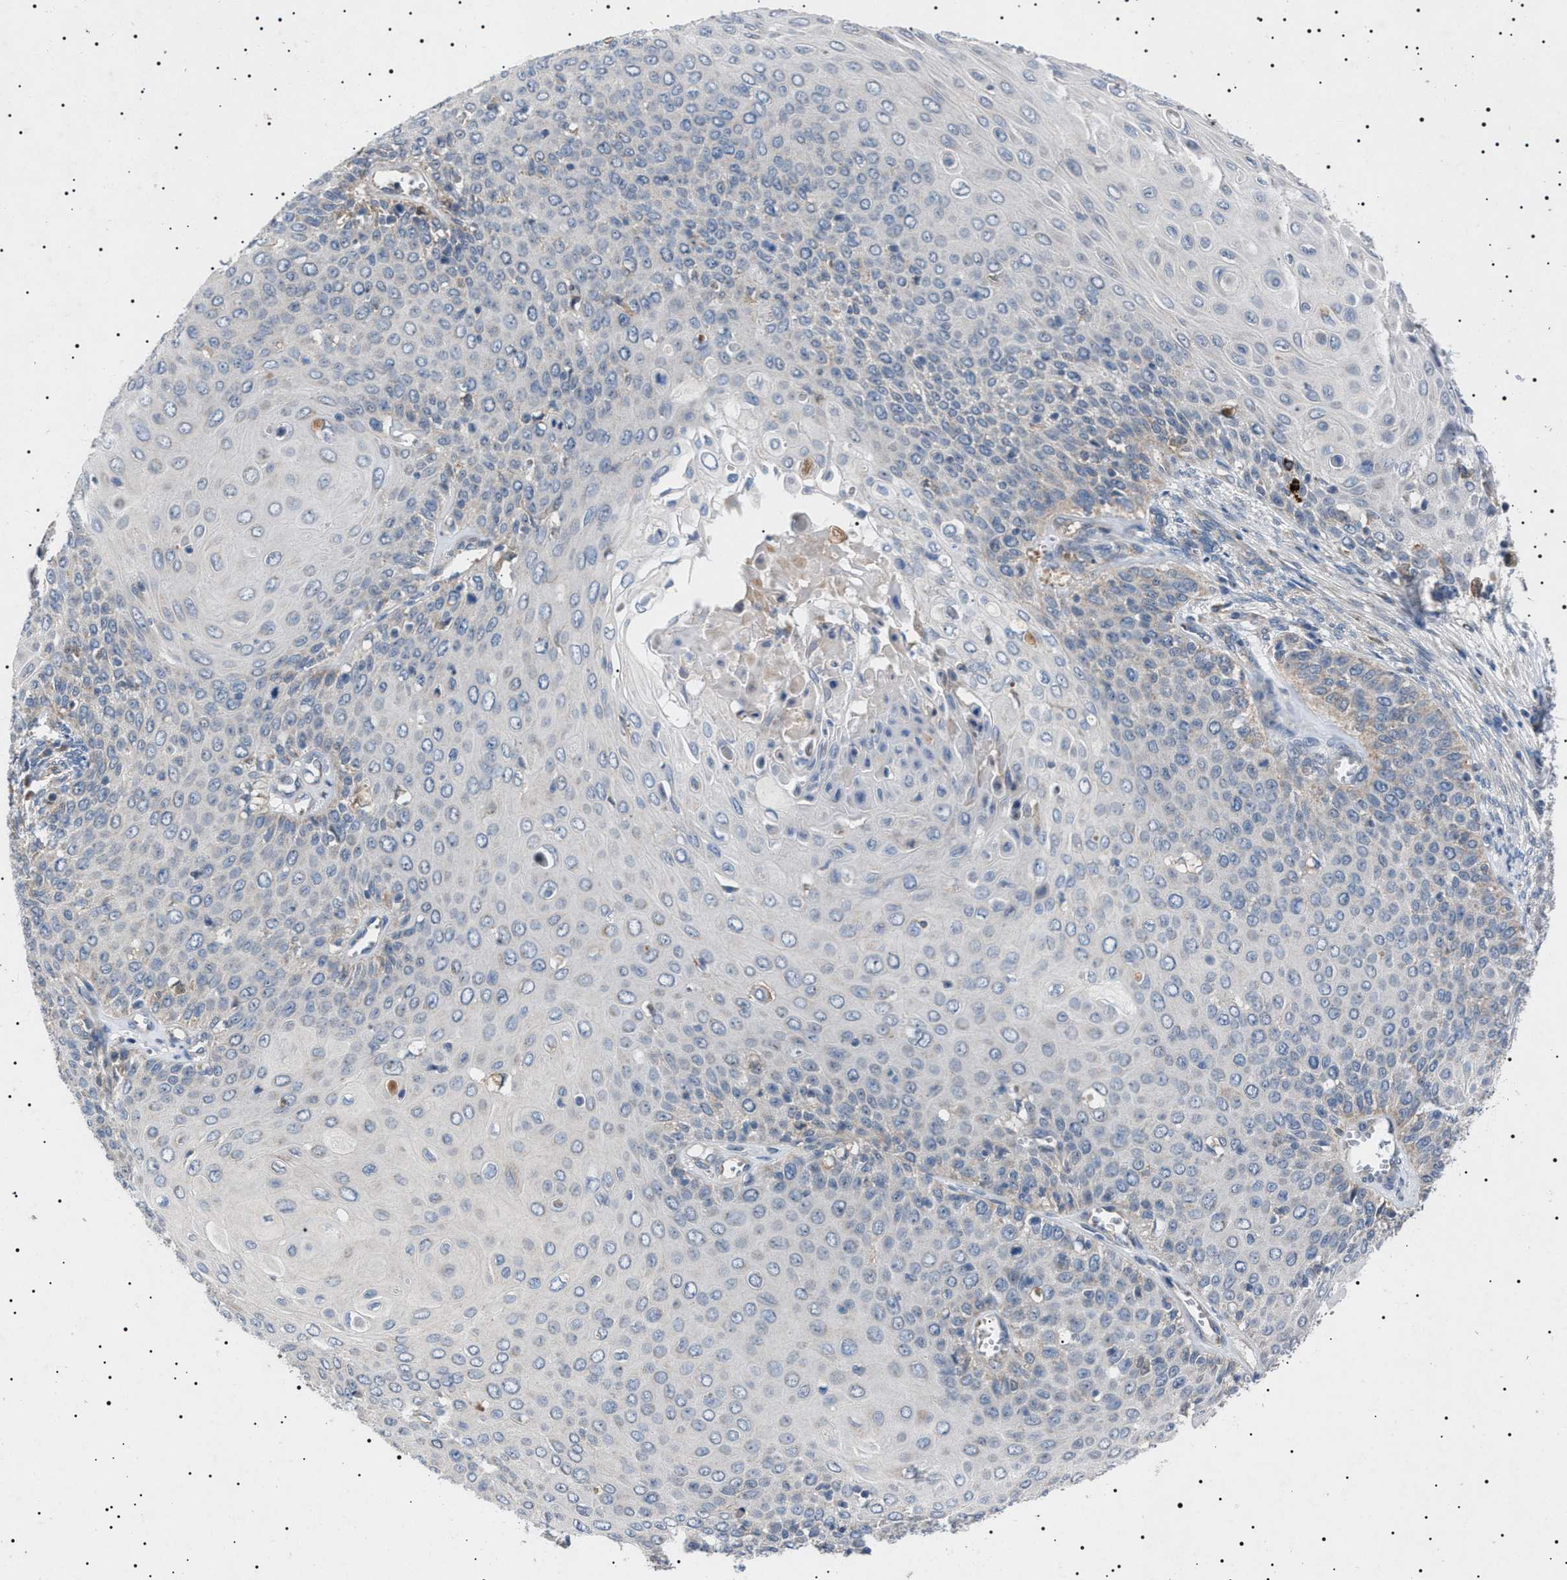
{"staining": {"intensity": "negative", "quantity": "none", "location": "none"}, "tissue": "cervical cancer", "cell_type": "Tumor cells", "image_type": "cancer", "snomed": [{"axis": "morphology", "description": "Squamous cell carcinoma, NOS"}, {"axis": "topography", "description": "Cervix"}], "caption": "Immunohistochemistry (IHC) of squamous cell carcinoma (cervical) reveals no expression in tumor cells.", "gene": "PTRH1", "patient": {"sex": "female", "age": 39}}